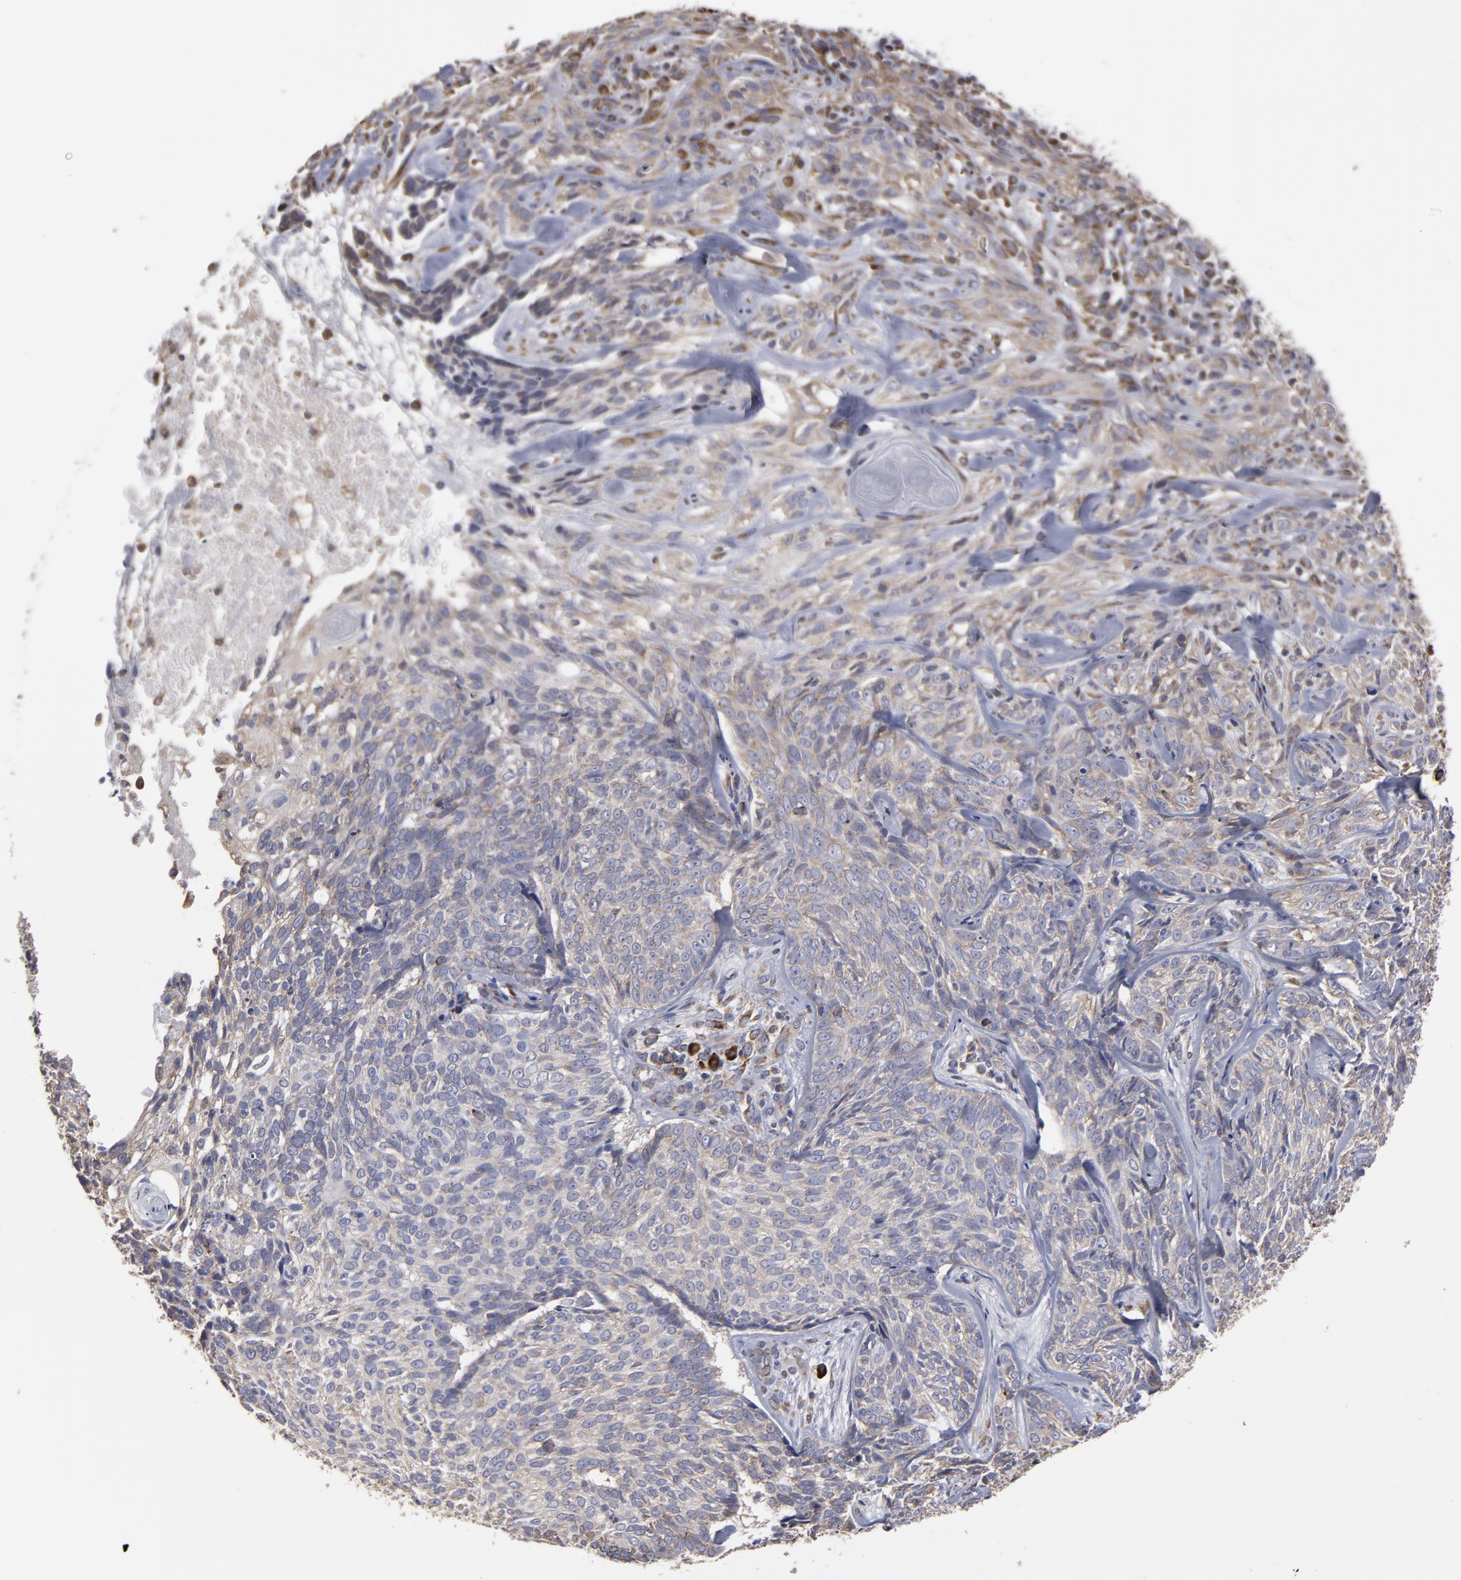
{"staining": {"intensity": "weak", "quantity": ">75%", "location": "cytoplasmic/membranous"}, "tissue": "skin cancer", "cell_type": "Tumor cells", "image_type": "cancer", "snomed": [{"axis": "morphology", "description": "Basal cell carcinoma"}, {"axis": "topography", "description": "Skin"}], "caption": "This image reveals immunohistochemistry staining of skin basal cell carcinoma, with low weak cytoplasmic/membranous positivity in about >75% of tumor cells.", "gene": "SND1", "patient": {"sex": "male", "age": 72}}